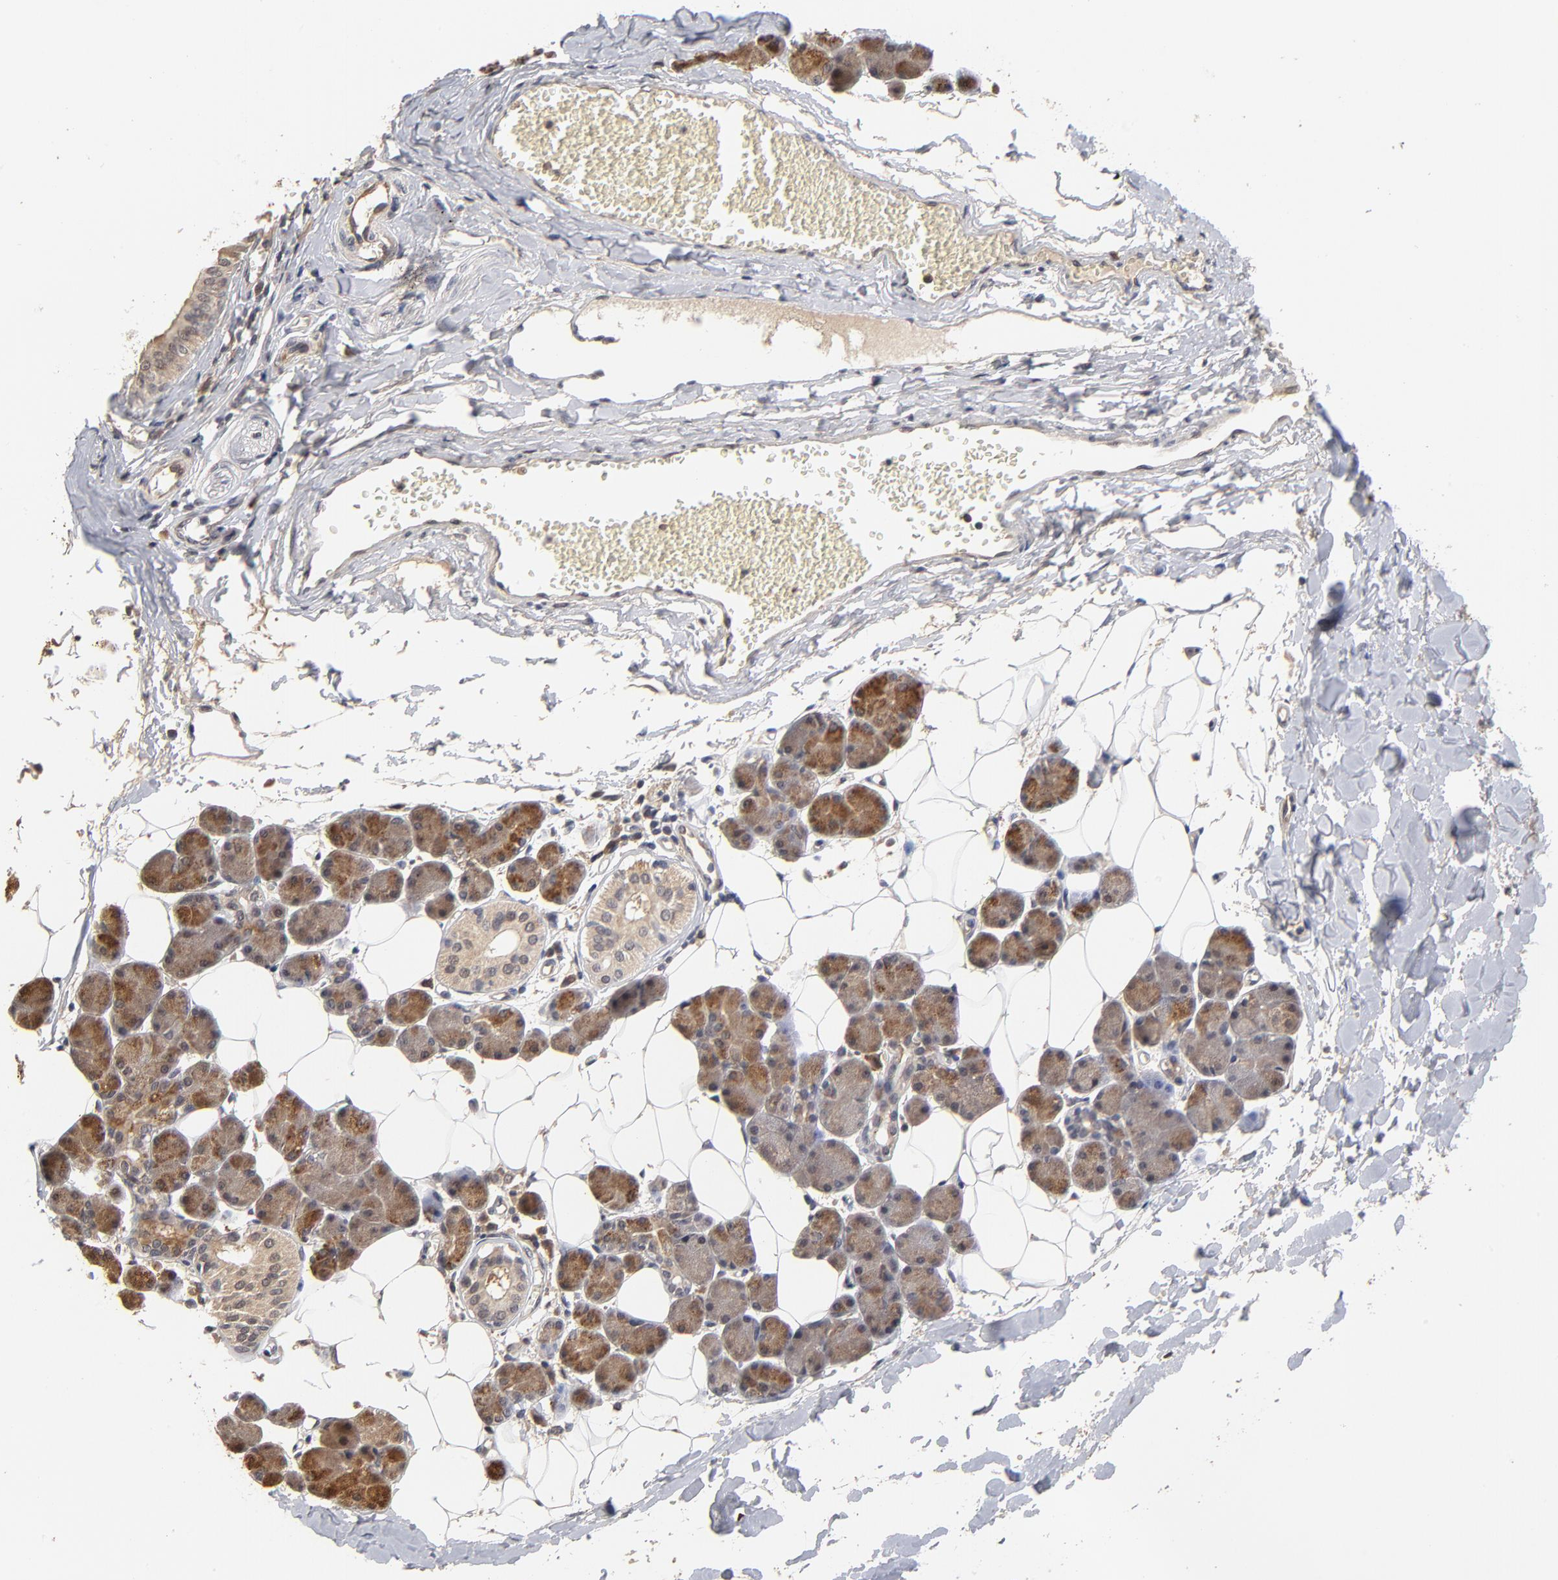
{"staining": {"intensity": "moderate", "quantity": "25%-75%", "location": "cytoplasmic/membranous"}, "tissue": "salivary gland", "cell_type": "Glandular cells", "image_type": "normal", "snomed": [{"axis": "morphology", "description": "Normal tissue, NOS"}, {"axis": "morphology", "description": "Adenoma, NOS"}, {"axis": "topography", "description": "Salivary gland"}], "caption": "A histopathology image of salivary gland stained for a protein shows moderate cytoplasmic/membranous brown staining in glandular cells.", "gene": "ASB8", "patient": {"sex": "female", "age": 32}}